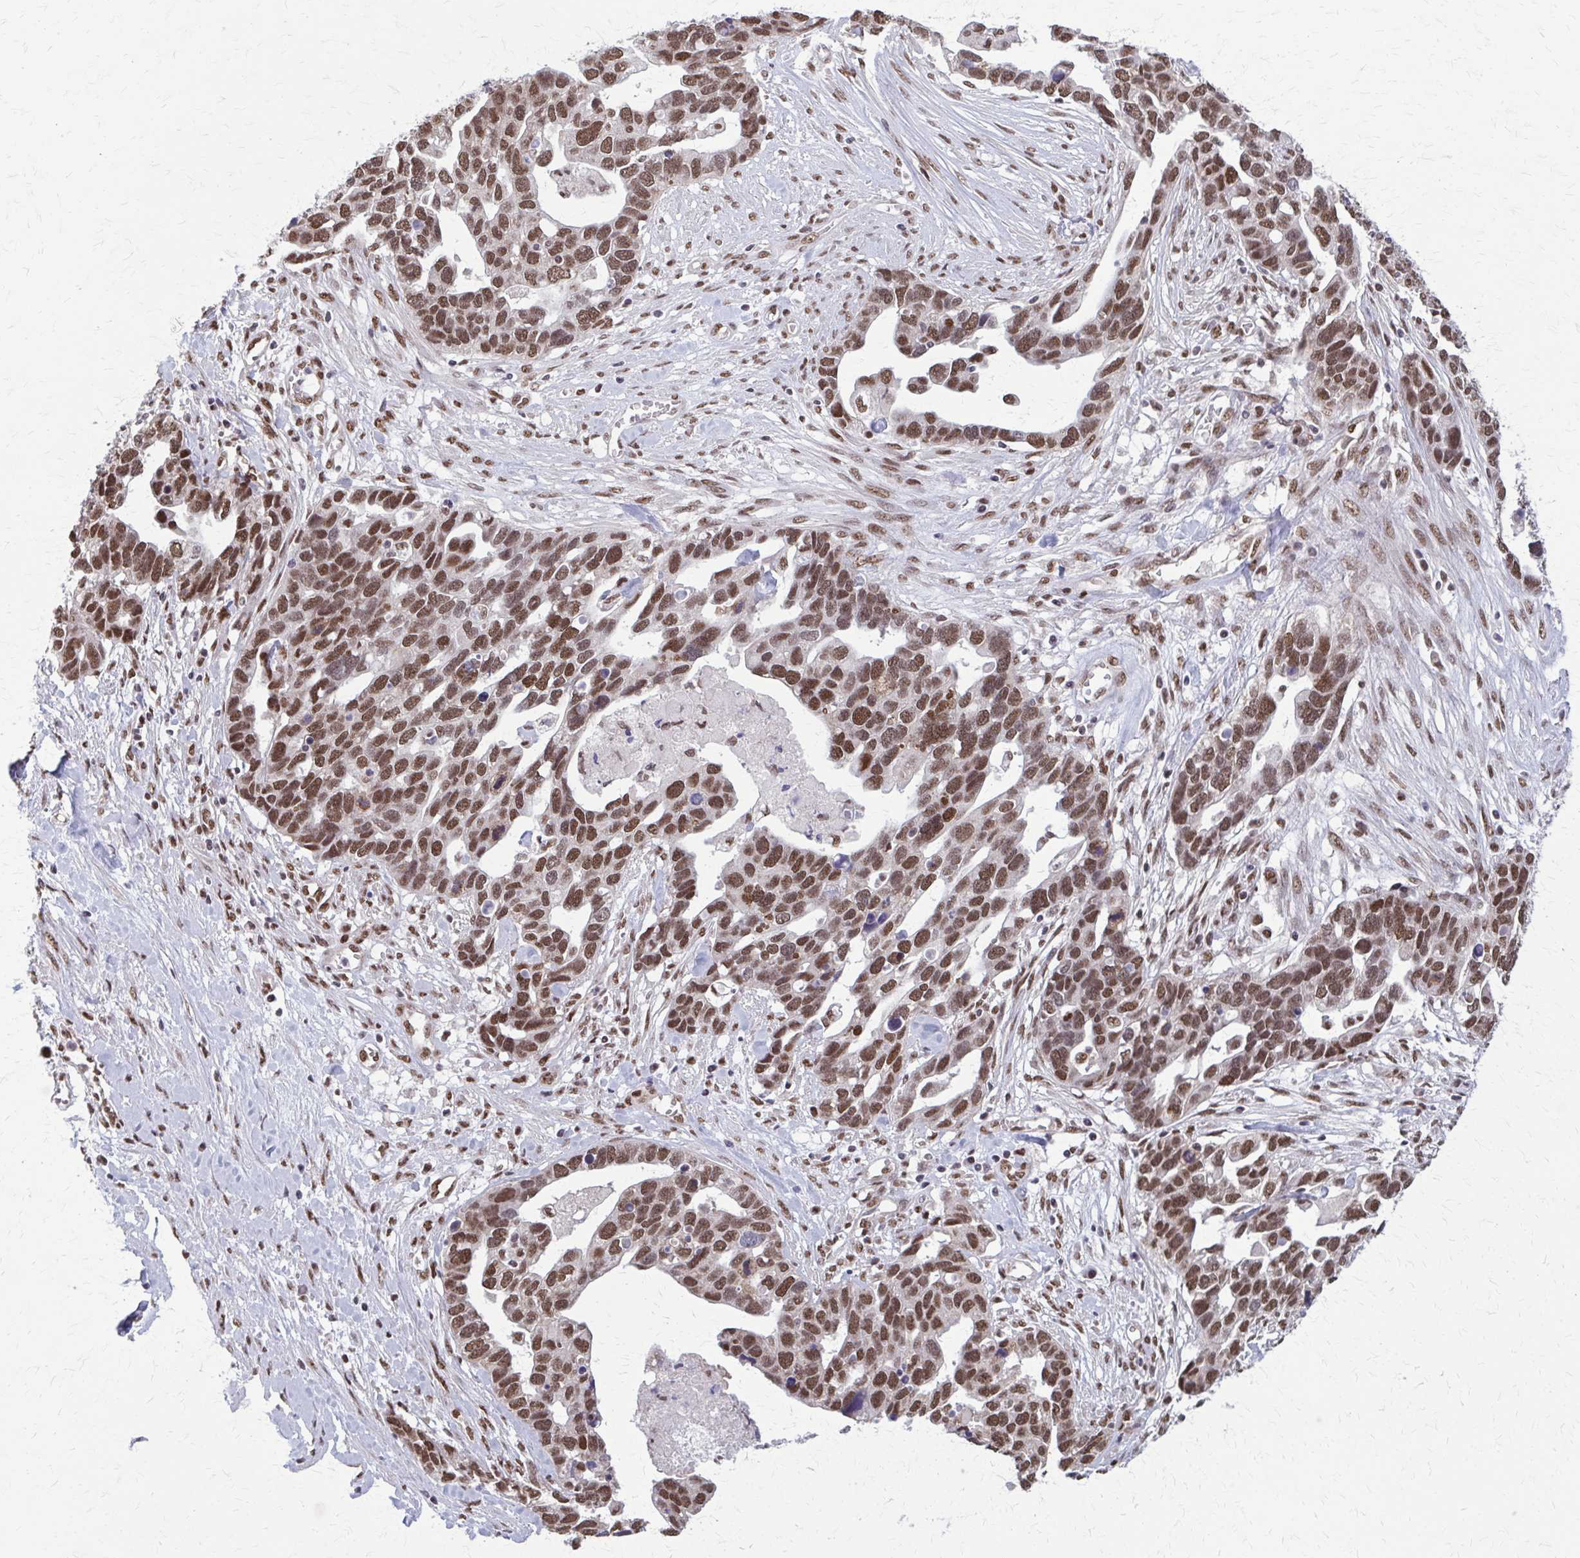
{"staining": {"intensity": "moderate", "quantity": ">75%", "location": "nuclear"}, "tissue": "ovarian cancer", "cell_type": "Tumor cells", "image_type": "cancer", "snomed": [{"axis": "morphology", "description": "Cystadenocarcinoma, serous, NOS"}, {"axis": "topography", "description": "Ovary"}], "caption": "Serous cystadenocarcinoma (ovarian) stained for a protein shows moderate nuclear positivity in tumor cells. (DAB (3,3'-diaminobenzidine) IHC, brown staining for protein, blue staining for nuclei).", "gene": "TTF1", "patient": {"sex": "female", "age": 54}}